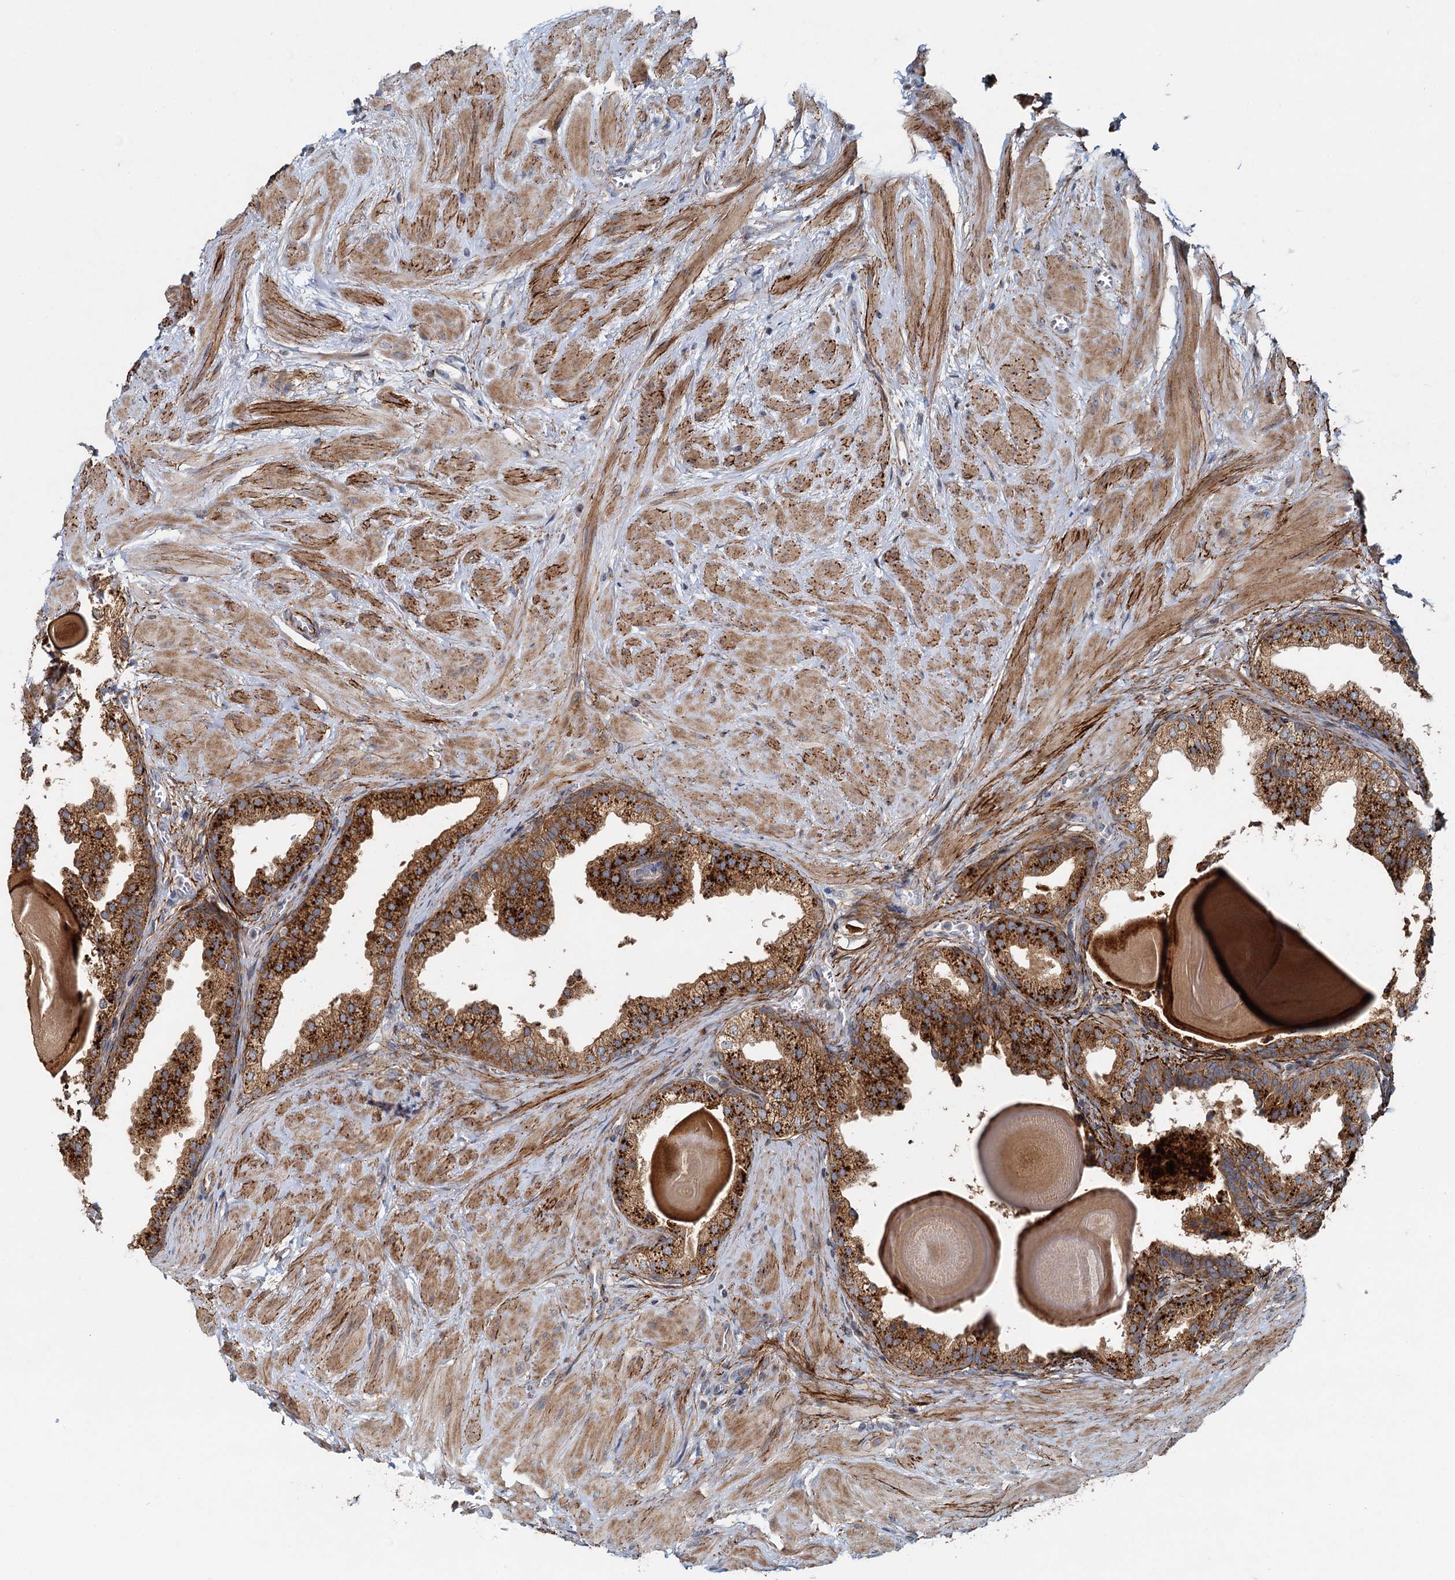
{"staining": {"intensity": "strong", "quantity": ">75%", "location": "cytoplasmic/membranous"}, "tissue": "prostate", "cell_type": "Glandular cells", "image_type": "normal", "snomed": [{"axis": "morphology", "description": "Normal tissue, NOS"}, {"axis": "topography", "description": "Prostate"}], "caption": "Protein staining reveals strong cytoplasmic/membranous expression in approximately >75% of glandular cells in unremarkable prostate. Immunohistochemistry (ihc) stains the protein of interest in brown and the nuclei are stained blue.", "gene": "ADCY2", "patient": {"sex": "male", "age": 48}}